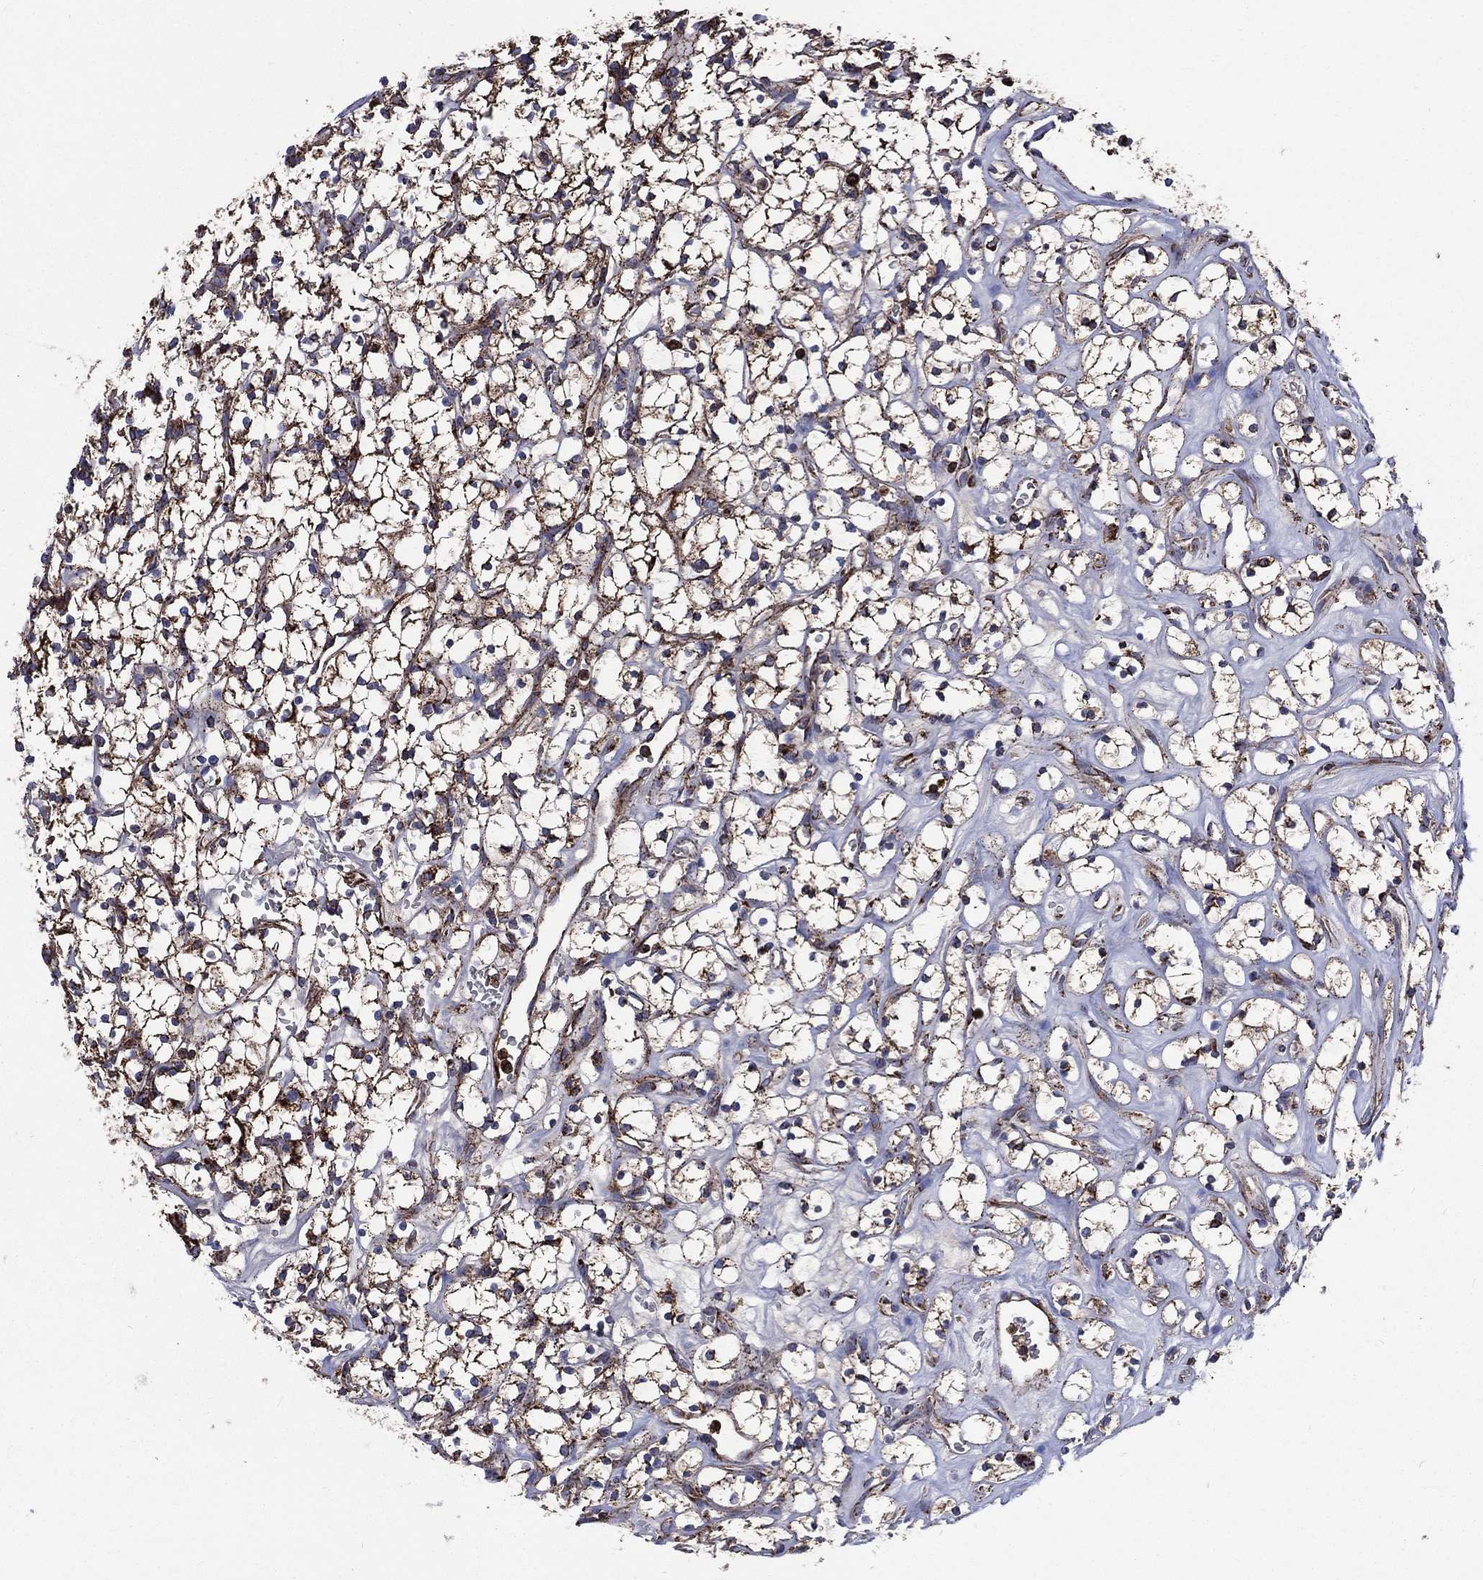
{"staining": {"intensity": "strong", "quantity": ">75%", "location": "cytoplasmic/membranous"}, "tissue": "renal cancer", "cell_type": "Tumor cells", "image_type": "cancer", "snomed": [{"axis": "morphology", "description": "Adenocarcinoma, NOS"}, {"axis": "topography", "description": "Kidney"}], "caption": "This photomicrograph shows renal adenocarcinoma stained with immunohistochemistry (IHC) to label a protein in brown. The cytoplasmic/membranous of tumor cells show strong positivity for the protein. Nuclei are counter-stained blue.", "gene": "ANKRD37", "patient": {"sex": "female", "age": 64}}